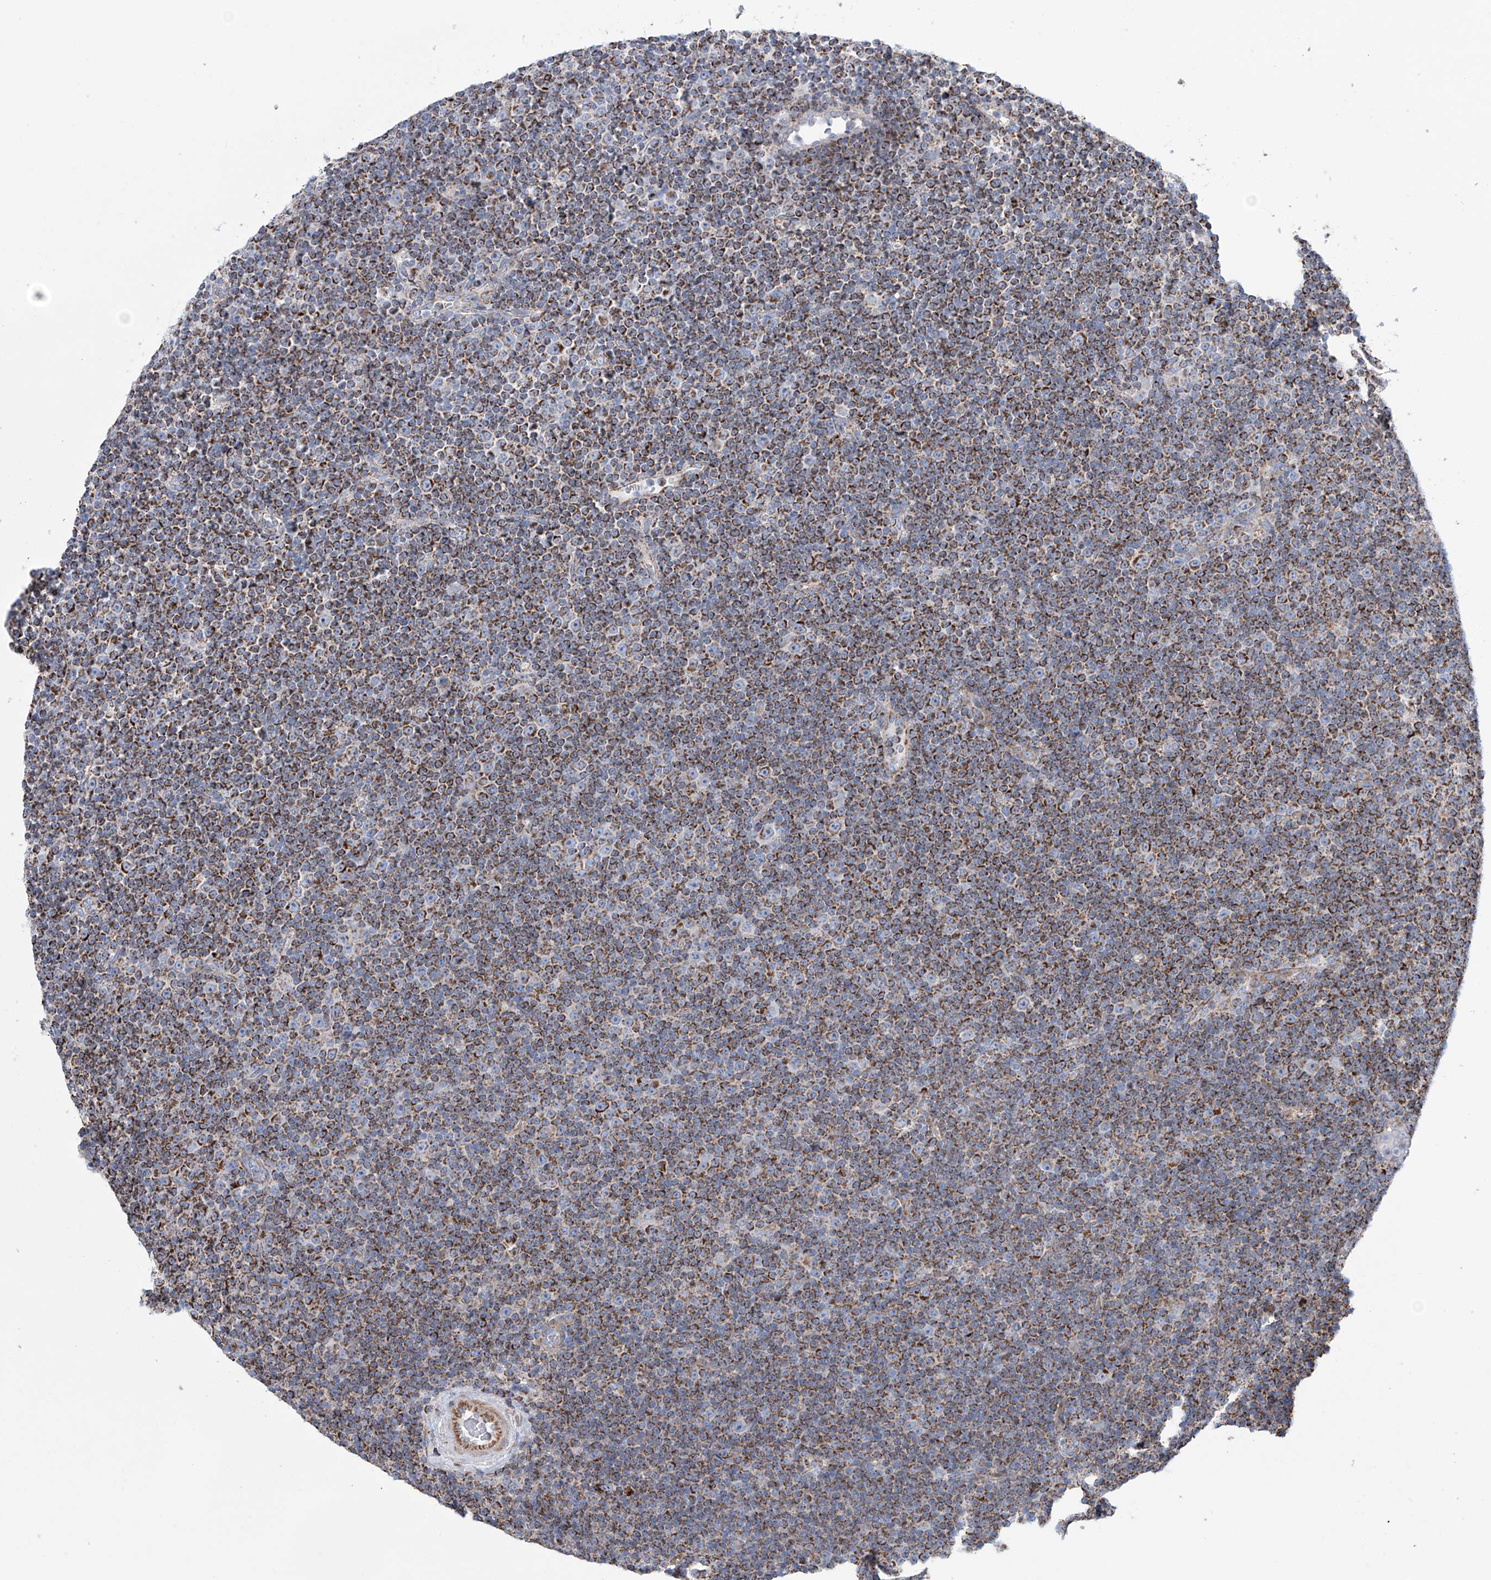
{"staining": {"intensity": "strong", "quantity": "25%-75%", "location": "cytoplasmic/membranous"}, "tissue": "lymphoma", "cell_type": "Tumor cells", "image_type": "cancer", "snomed": [{"axis": "morphology", "description": "Malignant lymphoma, non-Hodgkin's type, Low grade"}, {"axis": "topography", "description": "Lymph node"}], "caption": "Immunohistochemical staining of low-grade malignant lymphoma, non-Hodgkin's type displays high levels of strong cytoplasmic/membranous expression in about 25%-75% of tumor cells.", "gene": "ALDH6A1", "patient": {"sex": "female", "age": 67}}